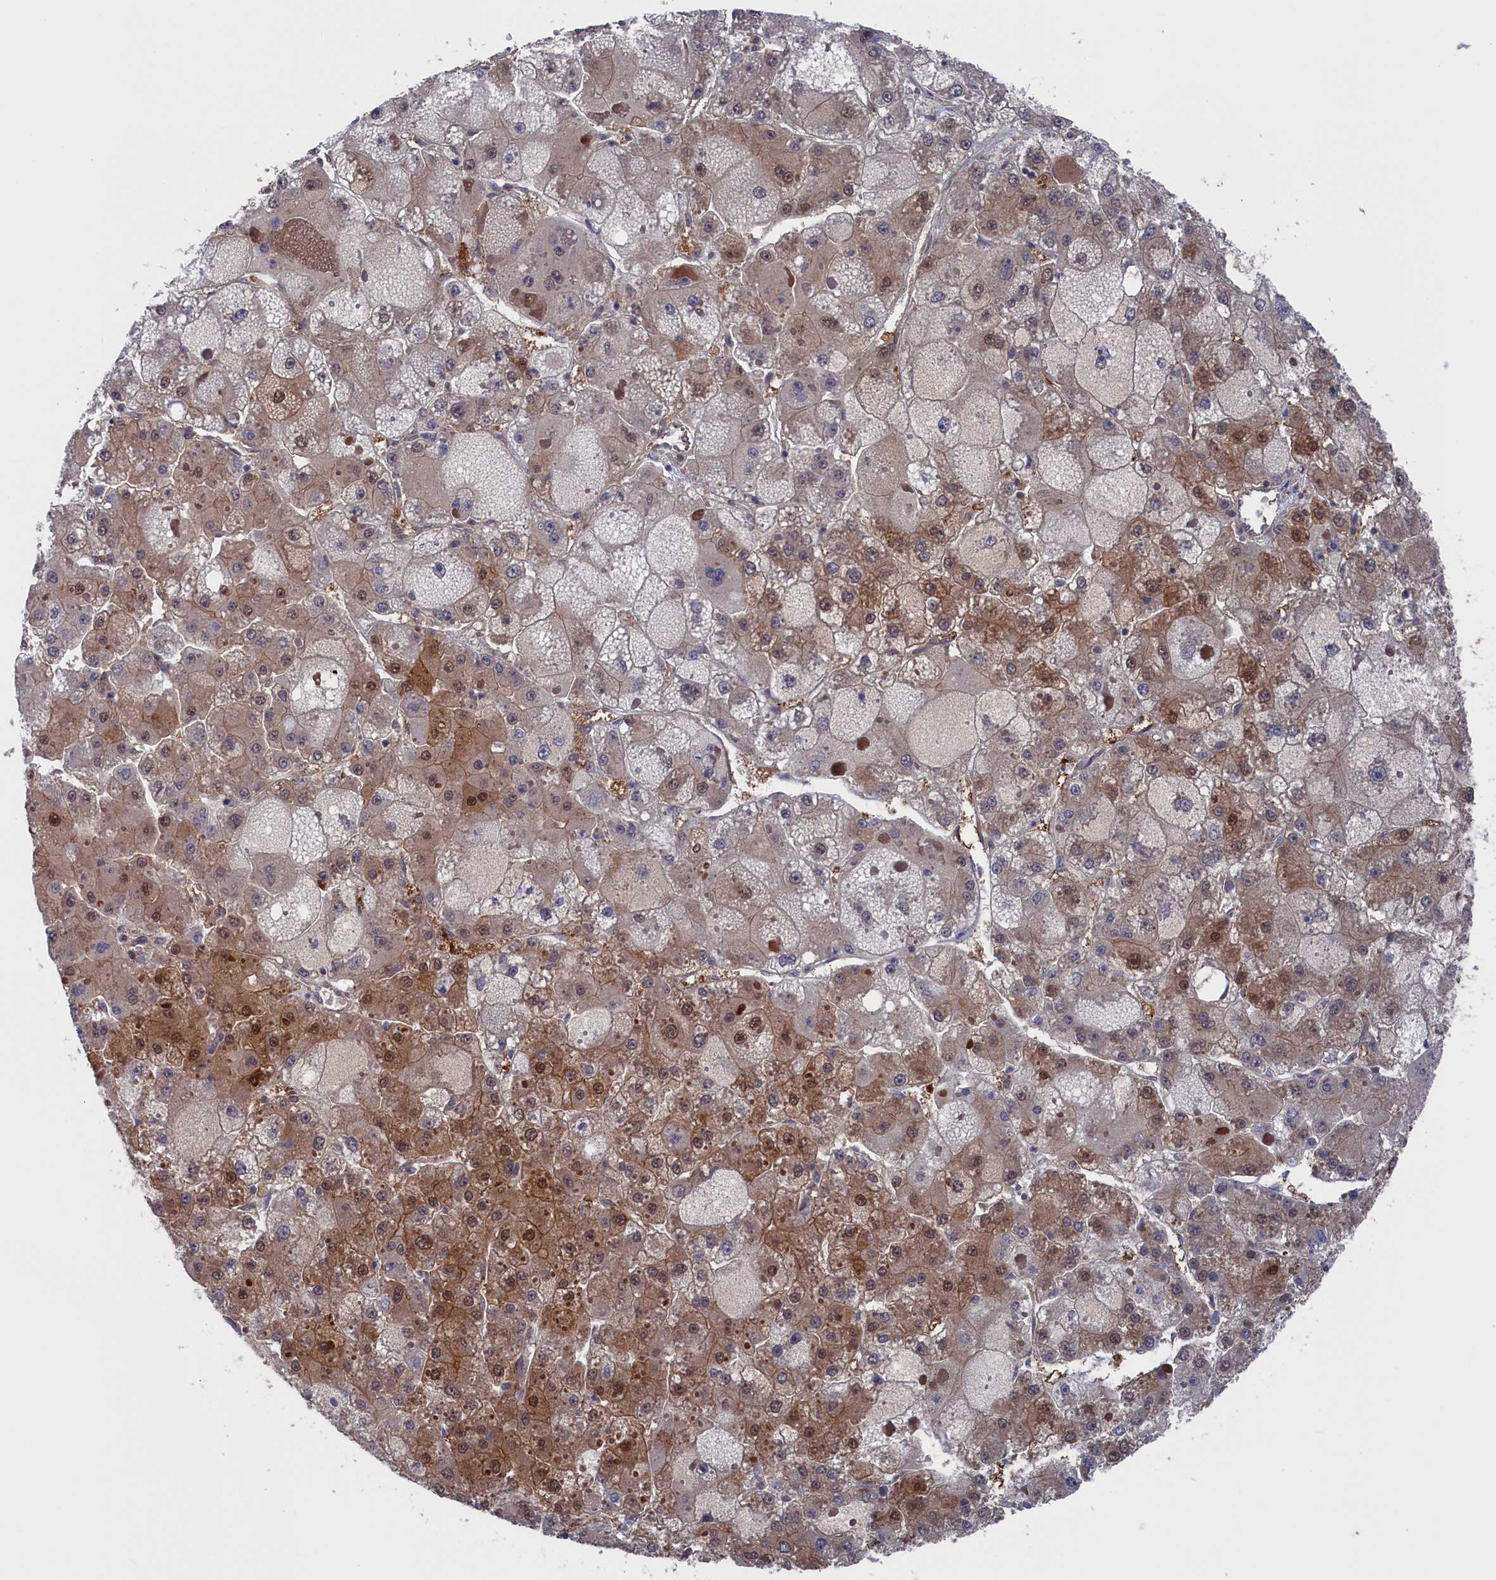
{"staining": {"intensity": "moderate", "quantity": "25%-75%", "location": "cytoplasmic/membranous,nuclear"}, "tissue": "liver cancer", "cell_type": "Tumor cells", "image_type": "cancer", "snomed": [{"axis": "morphology", "description": "Carcinoma, Hepatocellular, NOS"}, {"axis": "topography", "description": "Liver"}], "caption": "Immunohistochemical staining of human liver hepatocellular carcinoma reveals moderate cytoplasmic/membranous and nuclear protein staining in about 25%-75% of tumor cells.", "gene": "NUTF2", "patient": {"sex": "female", "age": 73}}